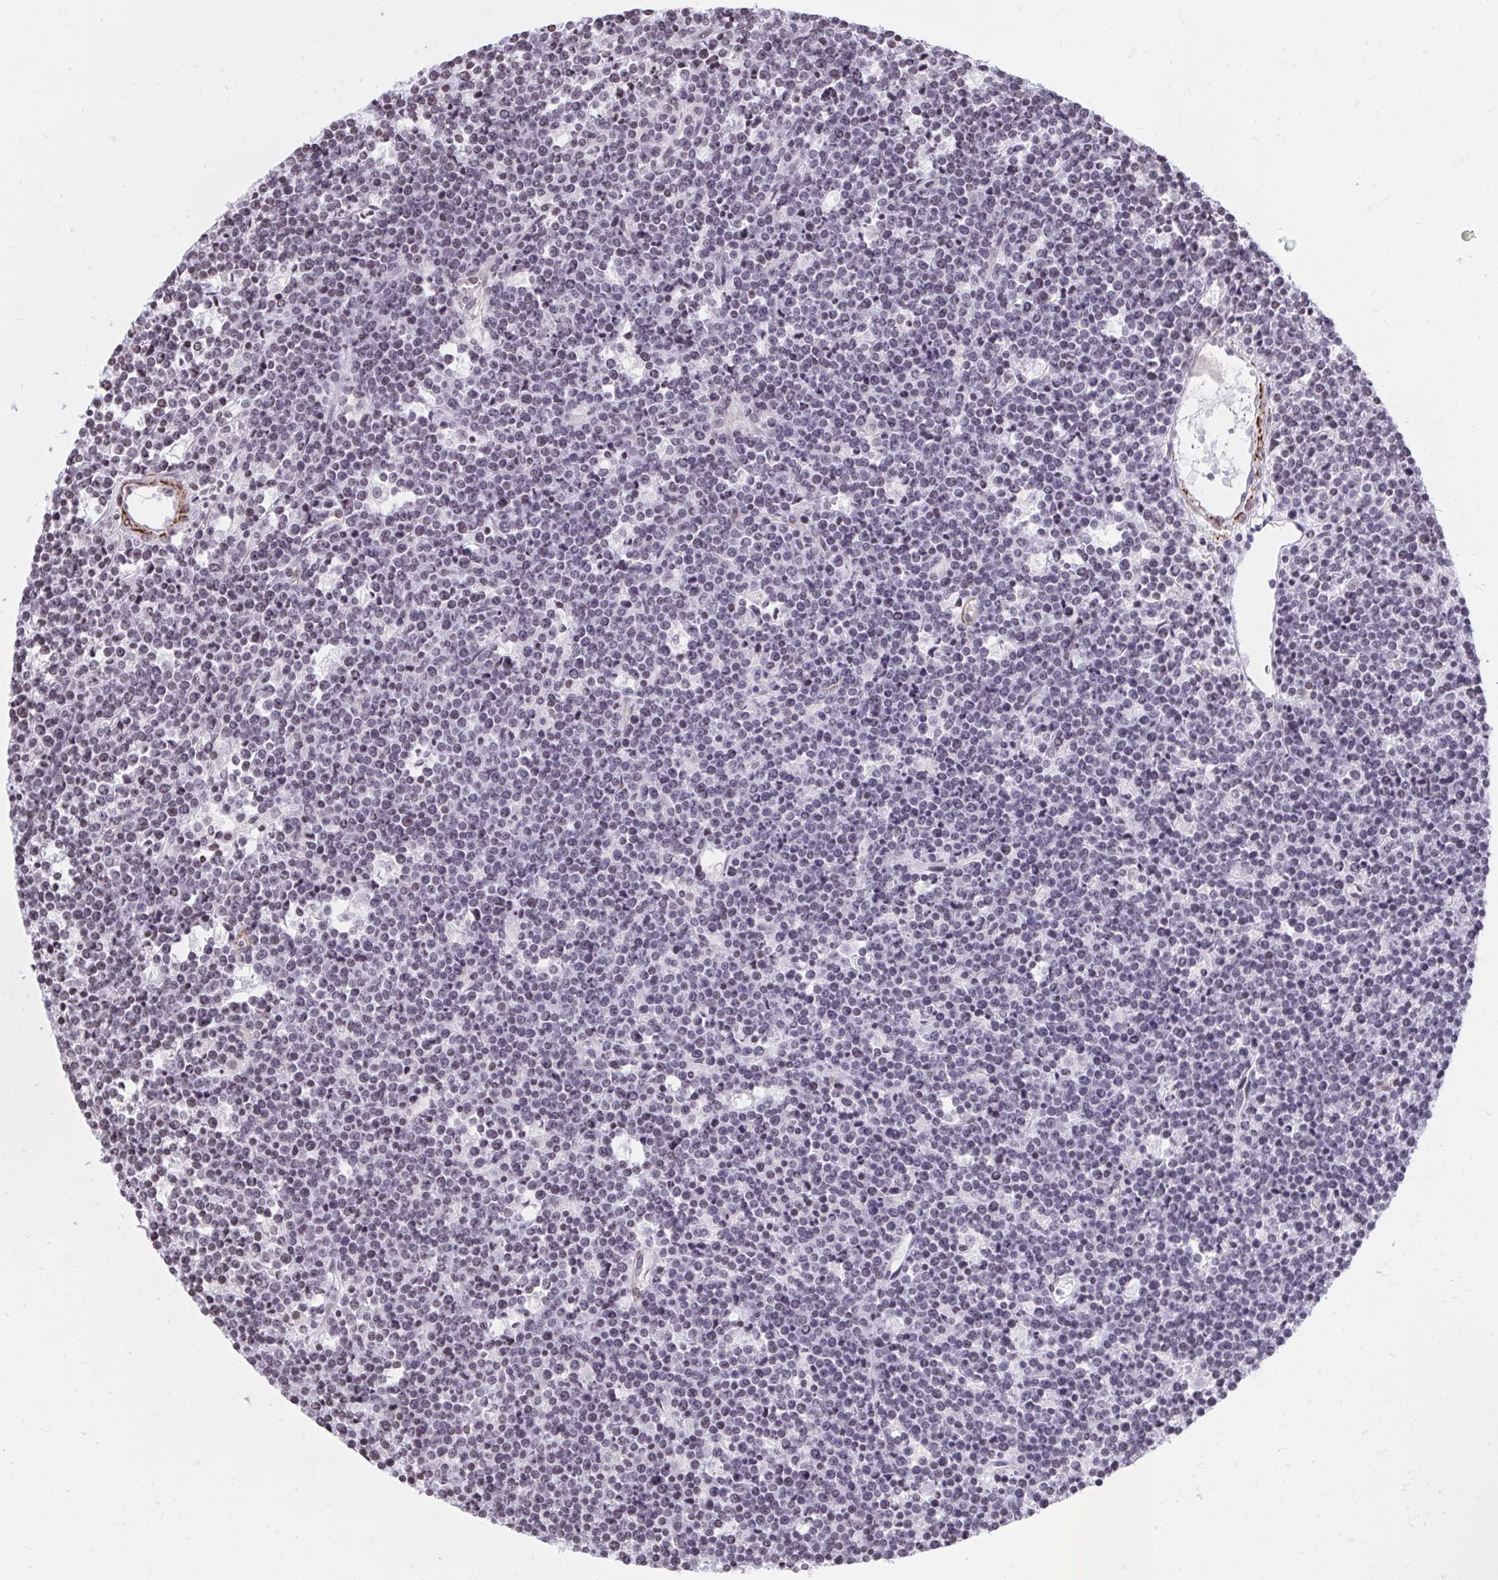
{"staining": {"intensity": "negative", "quantity": "none", "location": "none"}, "tissue": "lymphoma", "cell_type": "Tumor cells", "image_type": "cancer", "snomed": [{"axis": "morphology", "description": "Malignant lymphoma, non-Hodgkin's type, High grade"}, {"axis": "topography", "description": "Ovary"}], "caption": "Tumor cells are negative for brown protein staining in lymphoma.", "gene": "KCNN4", "patient": {"sex": "female", "age": 56}}